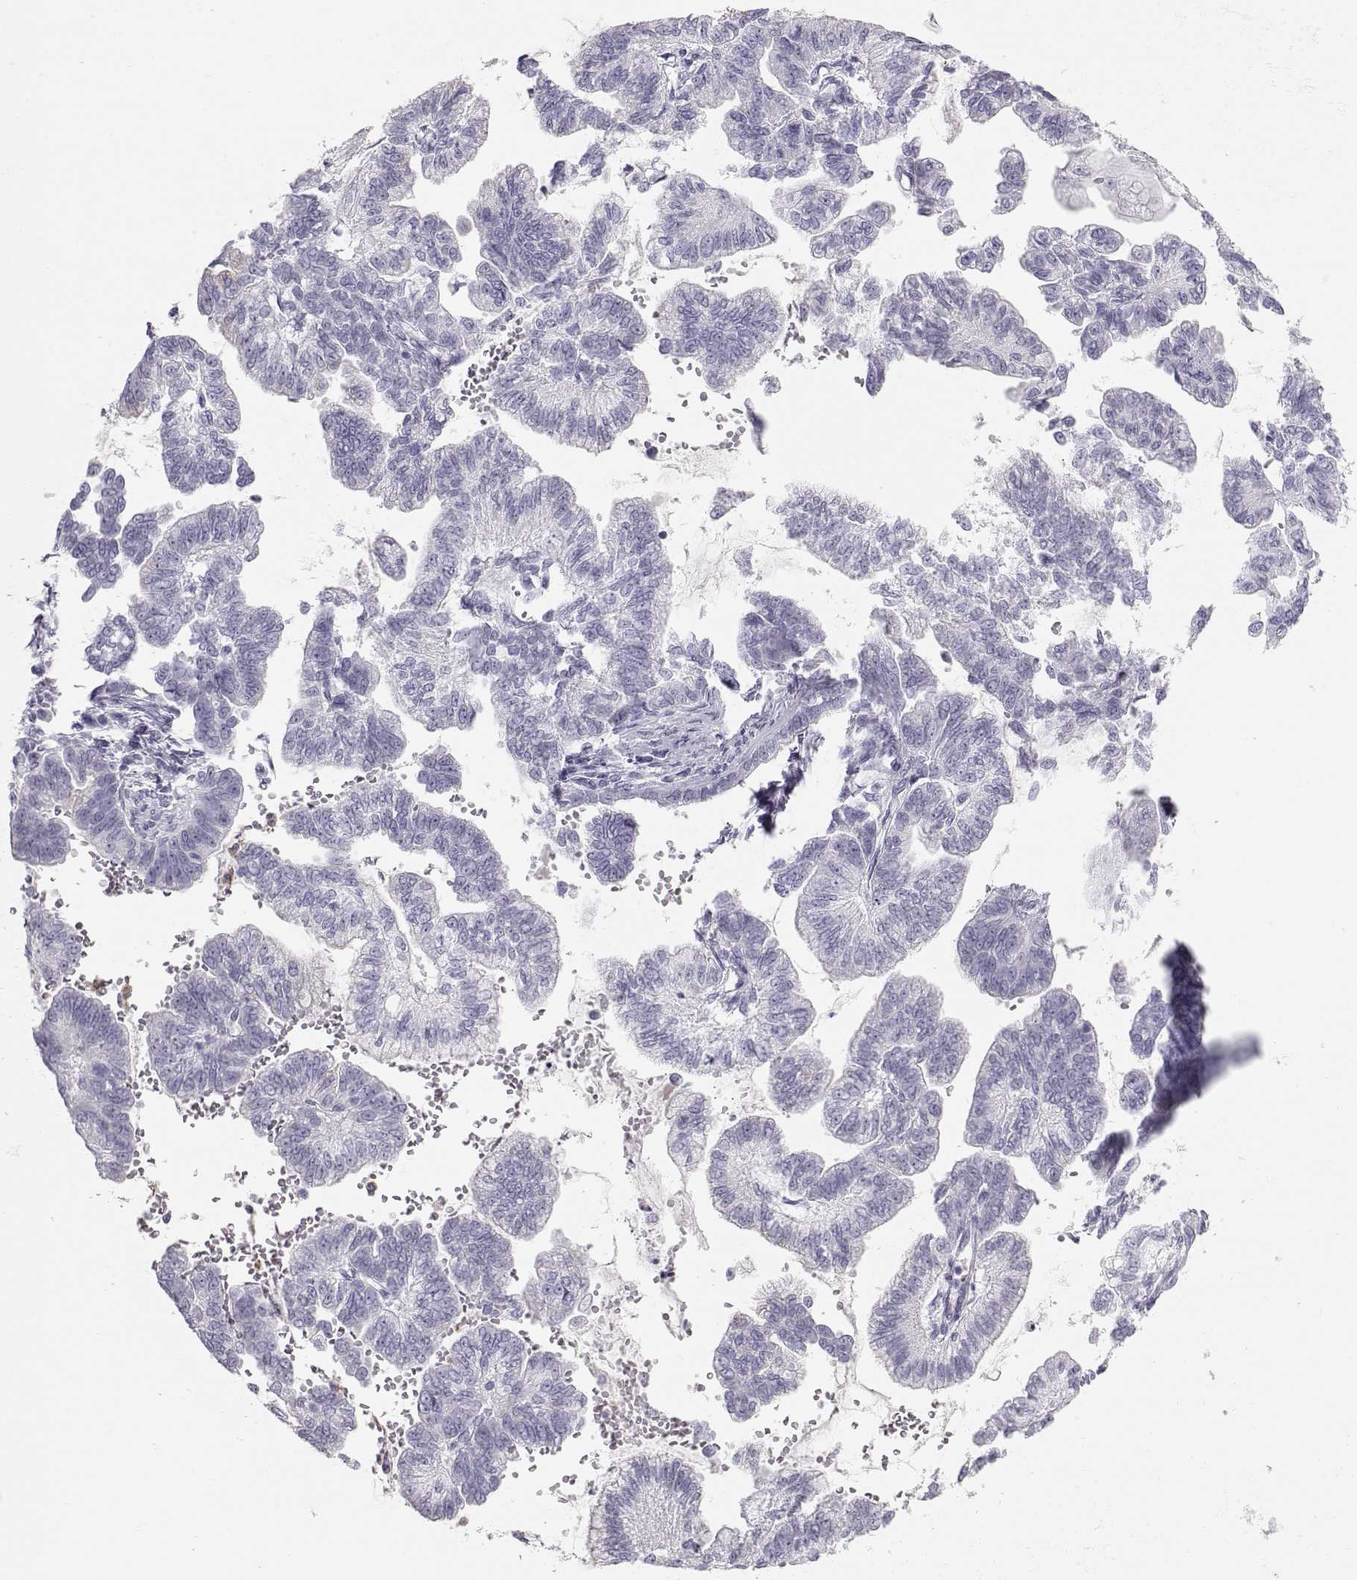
{"staining": {"intensity": "negative", "quantity": "none", "location": "none"}, "tissue": "stomach cancer", "cell_type": "Tumor cells", "image_type": "cancer", "snomed": [{"axis": "morphology", "description": "Adenocarcinoma, NOS"}, {"axis": "topography", "description": "Stomach"}], "caption": "The immunohistochemistry image has no significant expression in tumor cells of stomach adenocarcinoma tissue. (DAB (3,3'-diaminobenzidine) immunohistochemistry visualized using brightfield microscopy, high magnification).", "gene": "MIP", "patient": {"sex": "male", "age": 83}}